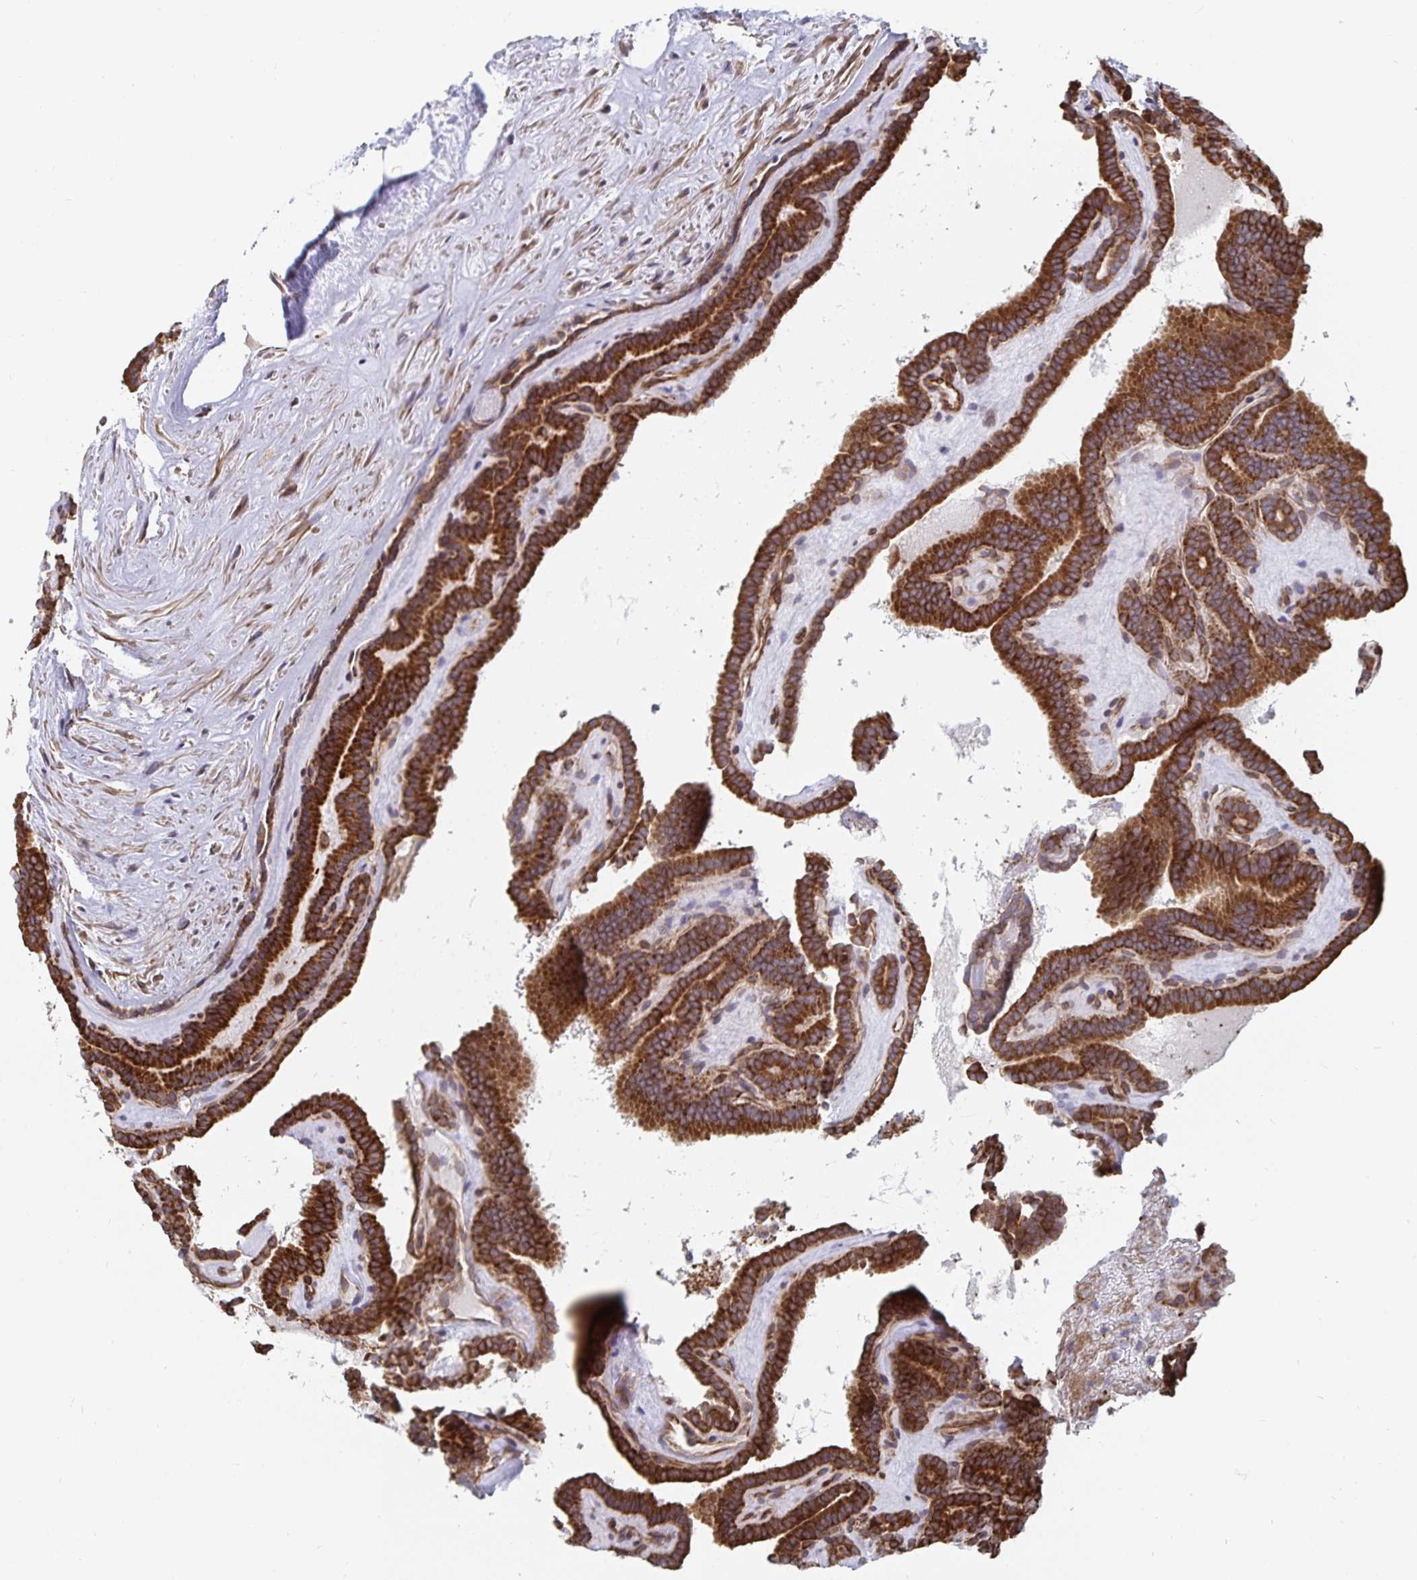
{"staining": {"intensity": "strong", "quantity": ">75%", "location": "cytoplasmic/membranous"}, "tissue": "thyroid cancer", "cell_type": "Tumor cells", "image_type": "cancer", "snomed": [{"axis": "morphology", "description": "Papillary adenocarcinoma, NOS"}, {"axis": "topography", "description": "Thyroid gland"}], "caption": "About >75% of tumor cells in human thyroid cancer (papillary adenocarcinoma) demonstrate strong cytoplasmic/membranous protein positivity as visualized by brown immunohistochemical staining.", "gene": "BCAP29", "patient": {"sex": "female", "age": 21}}